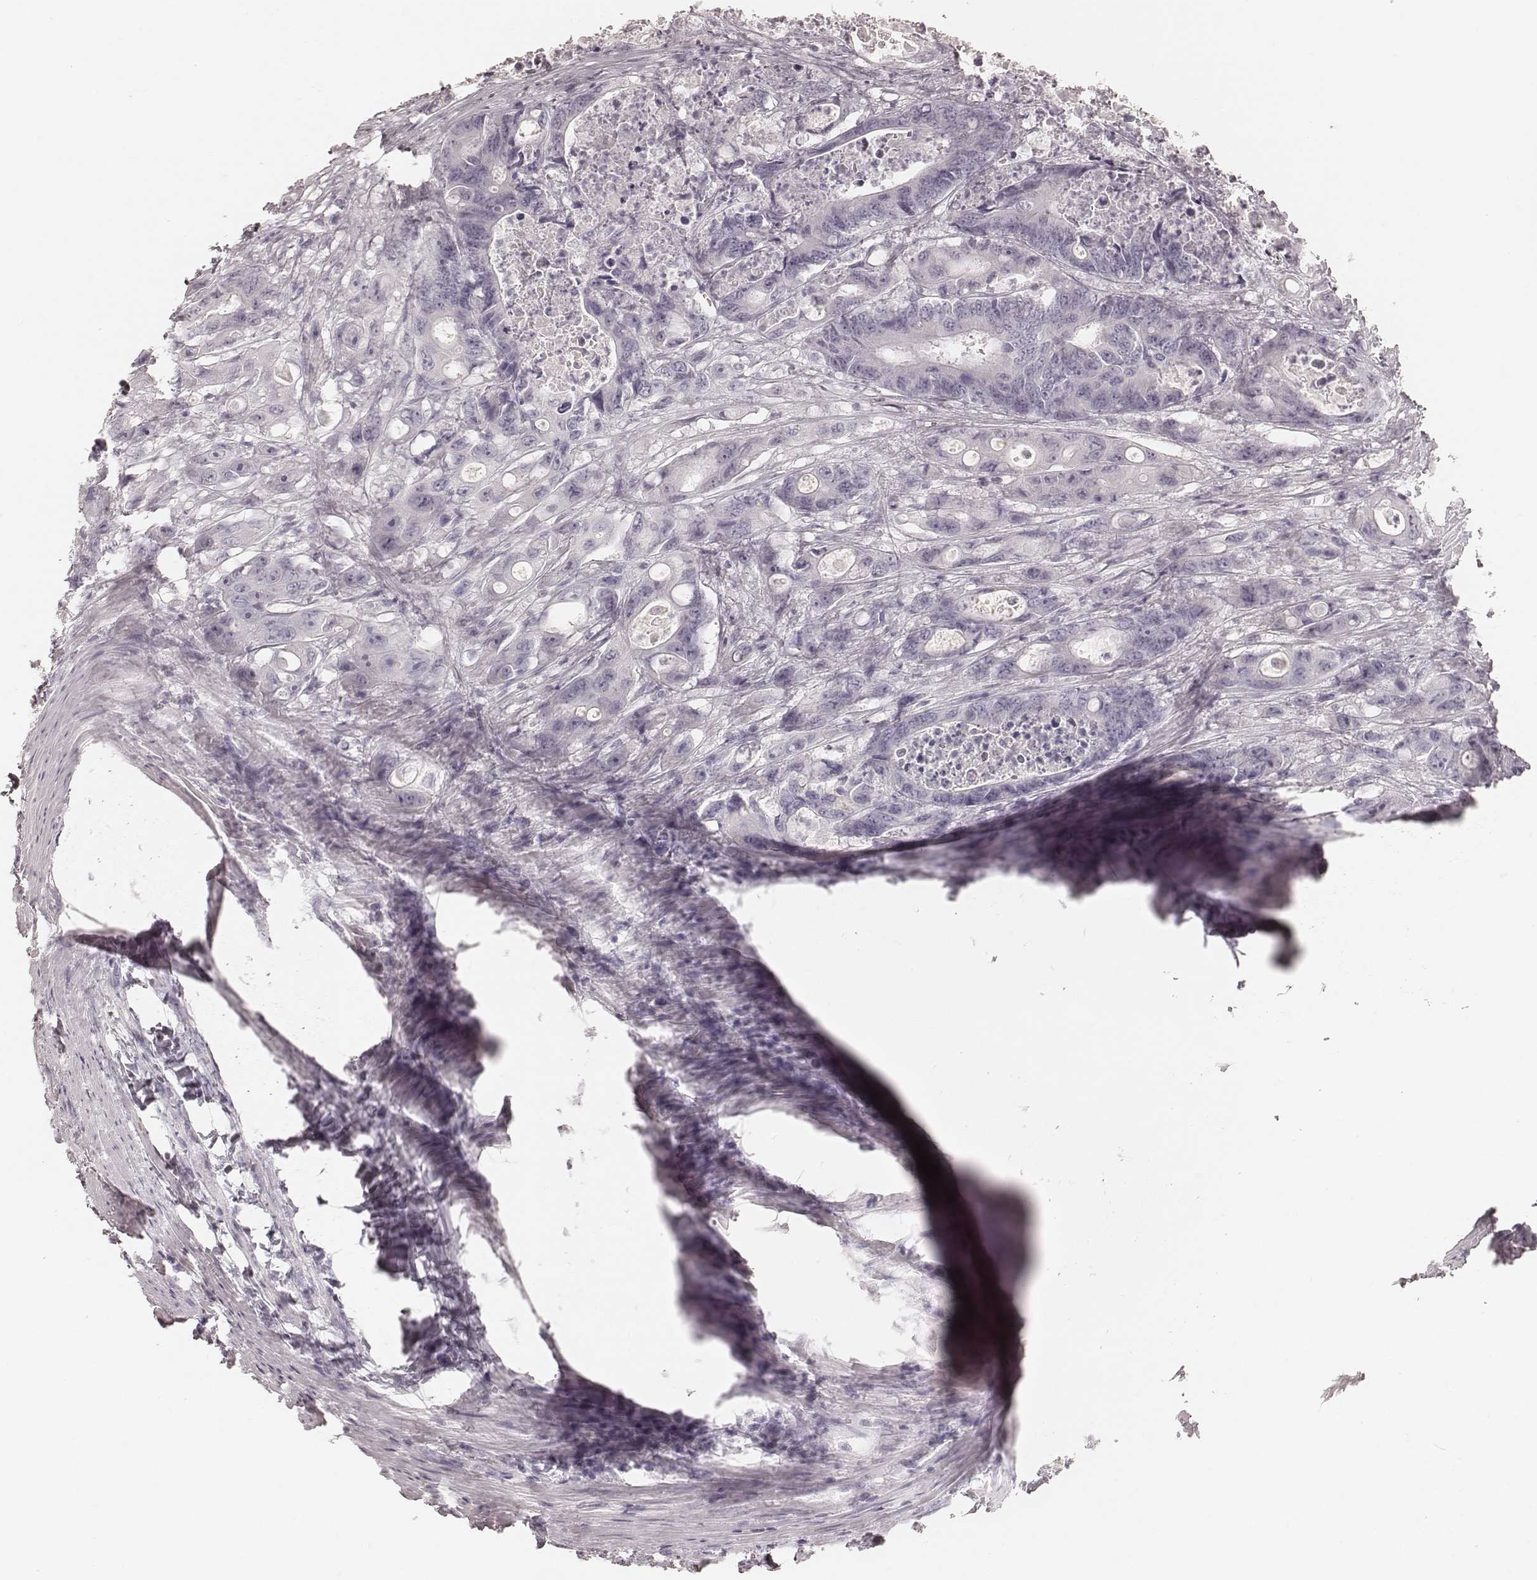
{"staining": {"intensity": "negative", "quantity": "none", "location": "none"}, "tissue": "colorectal cancer", "cell_type": "Tumor cells", "image_type": "cancer", "snomed": [{"axis": "morphology", "description": "Adenocarcinoma, NOS"}, {"axis": "topography", "description": "Rectum"}], "caption": "Immunohistochemical staining of colorectal adenocarcinoma displays no significant staining in tumor cells.", "gene": "KRT34", "patient": {"sex": "male", "age": 54}}